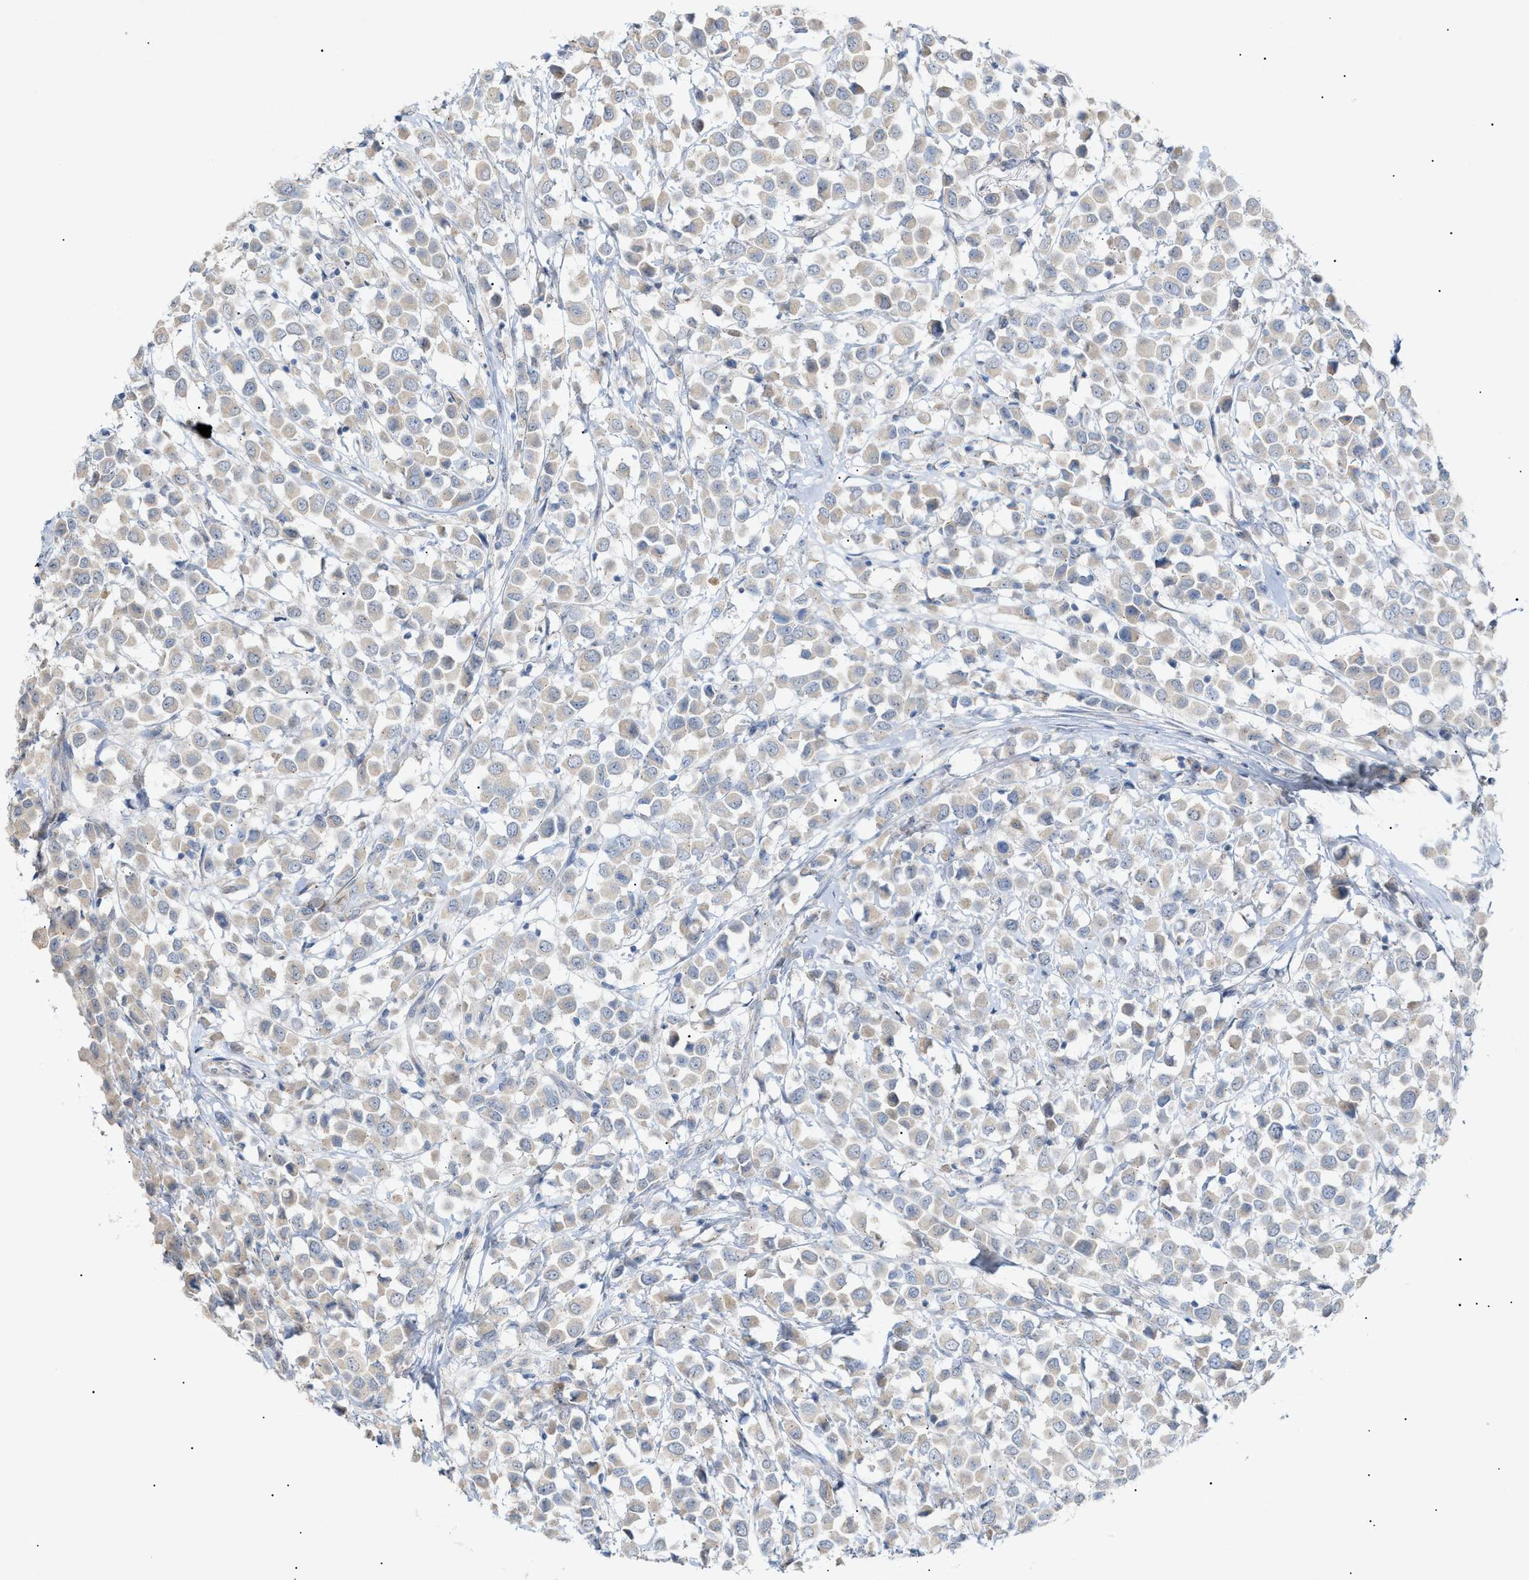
{"staining": {"intensity": "negative", "quantity": "none", "location": "none"}, "tissue": "breast cancer", "cell_type": "Tumor cells", "image_type": "cancer", "snomed": [{"axis": "morphology", "description": "Duct carcinoma"}, {"axis": "topography", "description": "Breast"}], "caption": "The image displays no significant staining in tumor cells of breast cancer.", "gene": "SLC25A31", "patient": {"sex": "female", "age": 61}}